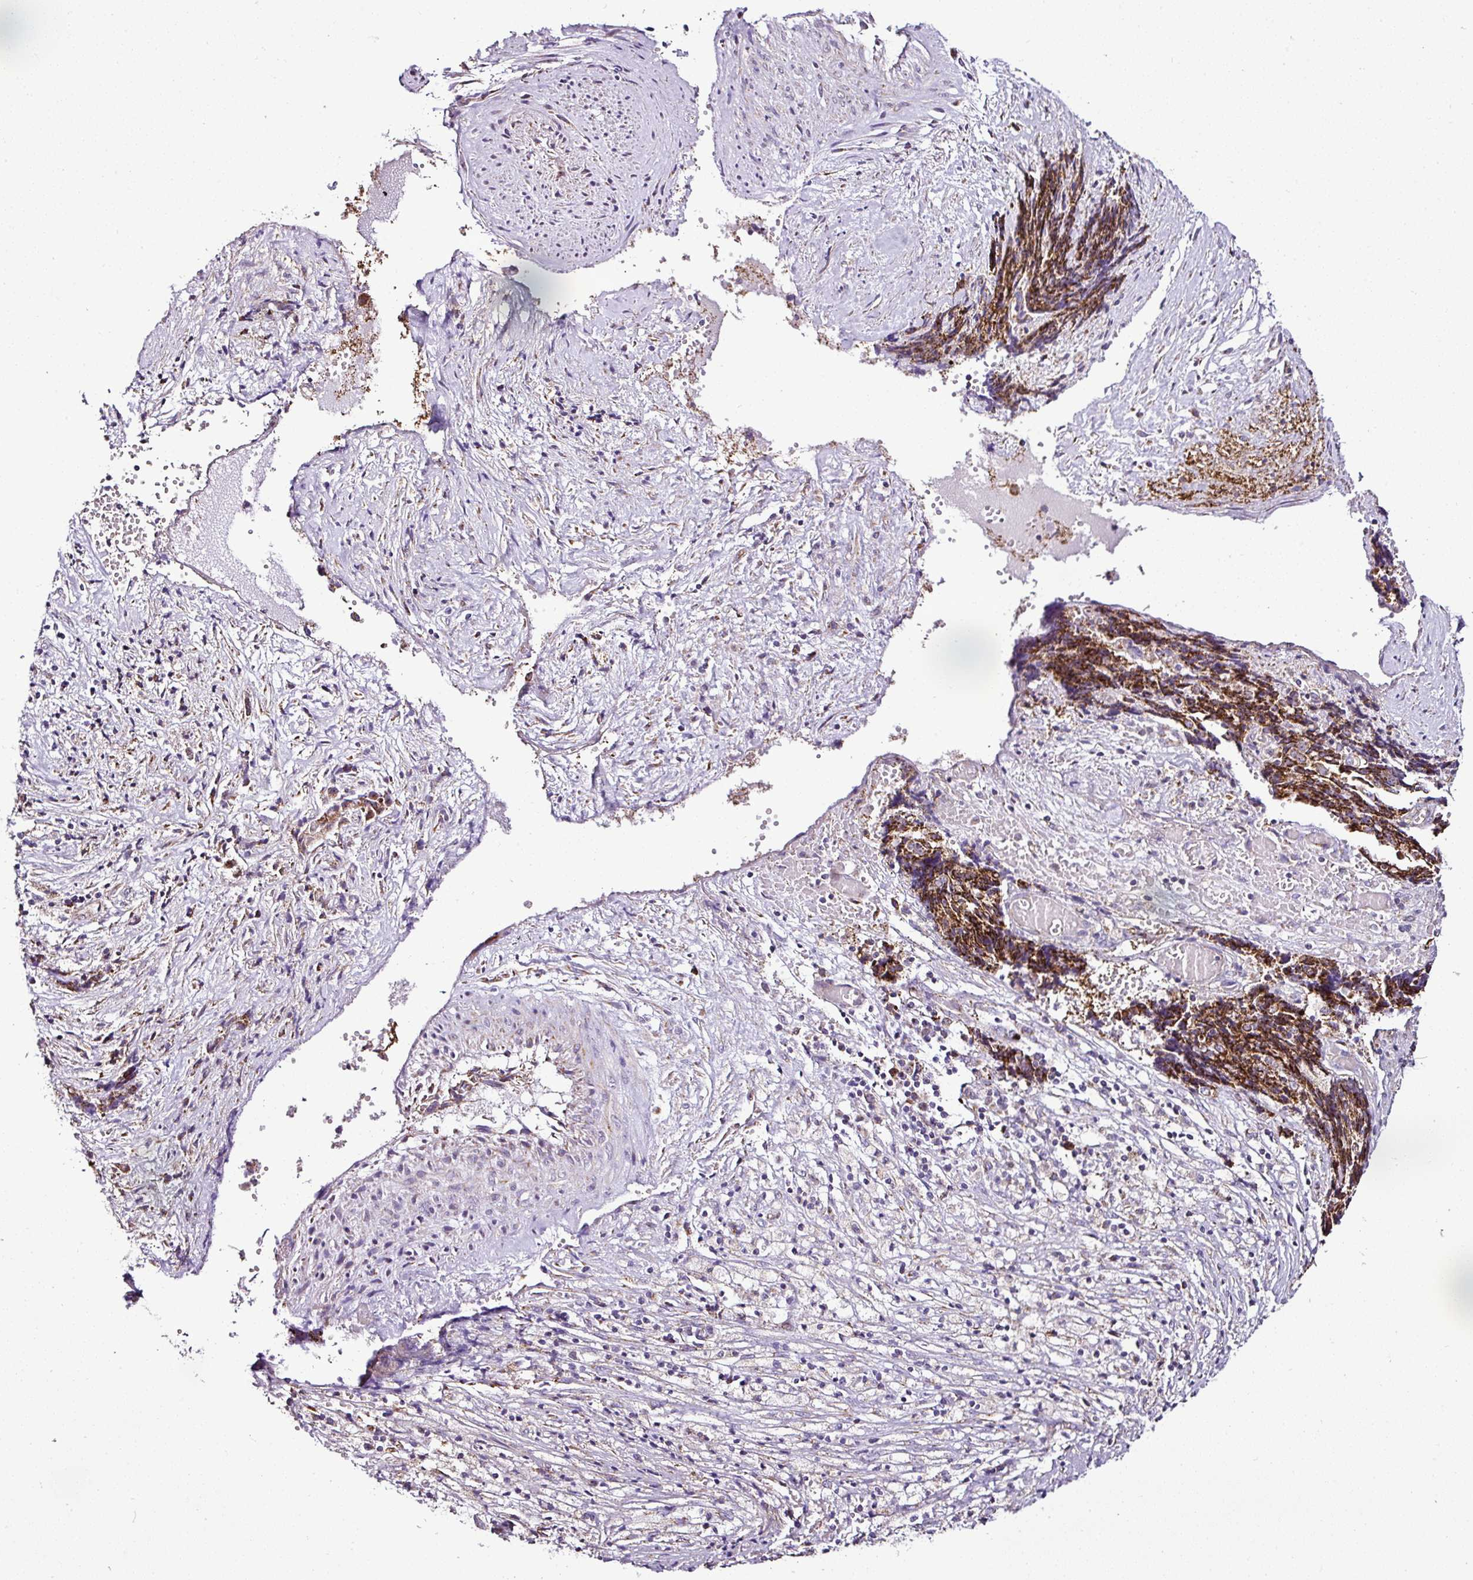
{"staining": {"intensity": "strong", "quantity": ">75%", "location": "cytoplasmic/membranous"}, "tissue": "ovarian cancer", "cell_type": "Tumor cells", "image_type": "cancer", "snomed": [{"axis": "morphology", "description": "Carcinoma, endometroid"}, {"axis": "topography", "description": "Ovary"}], "caption": "Strong cytoplasmic/membranous staining is present in approximately >75% of tumor cells in ovarian cancer.", "gene": "DPAGT1", "patient": {"sex": "female", "age": 42}}